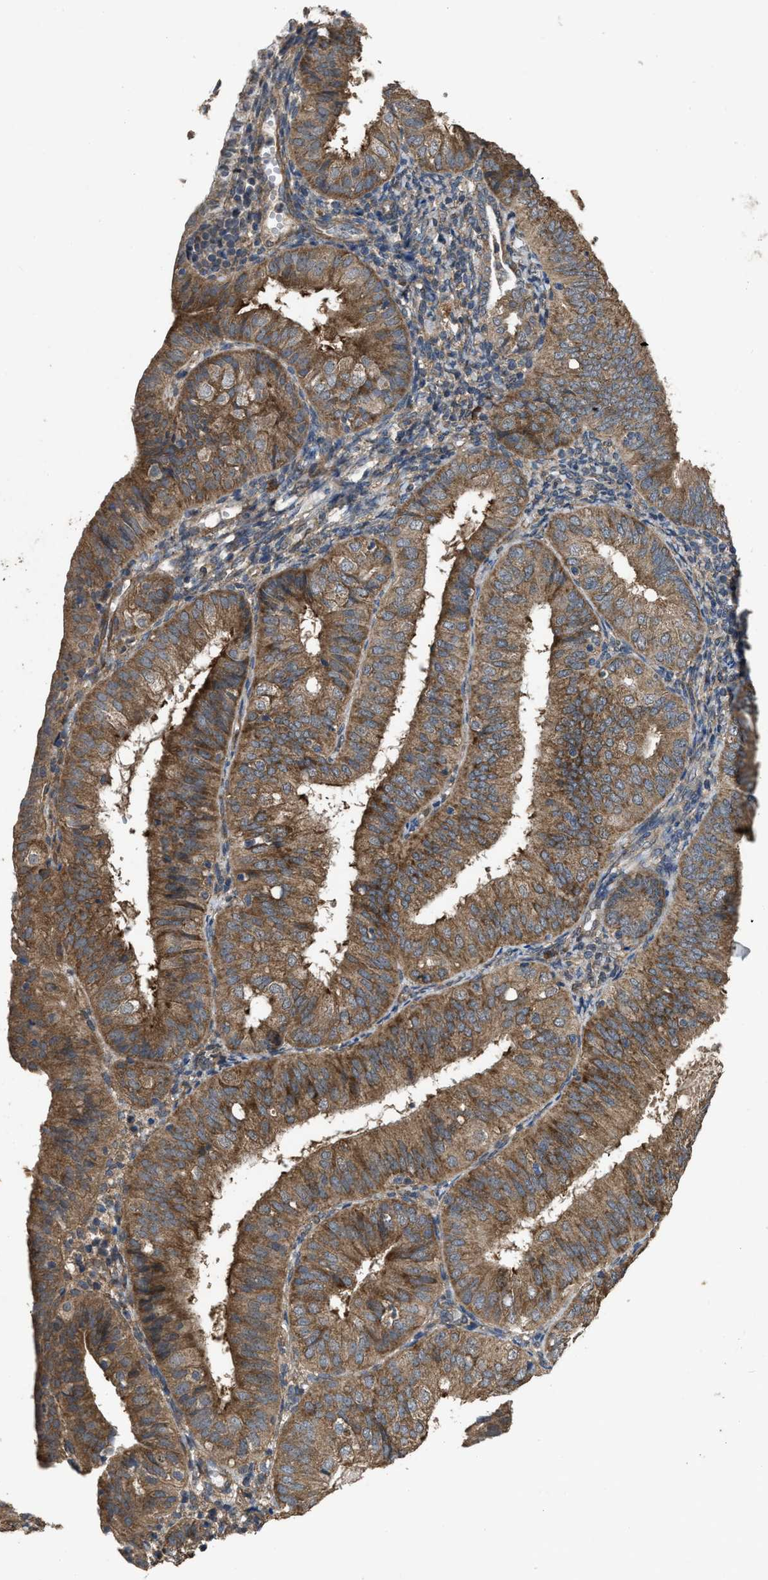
{"staining": {"intensity": "moderate", "quantity": ">75%", "location": "cytoplasmic/membranous"}, "tissue": "endometrial cancer", "cell_type": "Tumor cells", "image_type": "cancer", "snomed": [{"axis": "morphology", "description": "Adenocarcinoma, NOS"}, {"axis": "topography", "description": "Endometrium"}], "caption": "Immunohistochemical staining of endometrial adenocarcinoma displays moderate cytoplasmic/membranous protein positivity in approximately >75% of tumor cells.", "gene": "ARL6", "patient": {"sex": "female", "age": 58}}